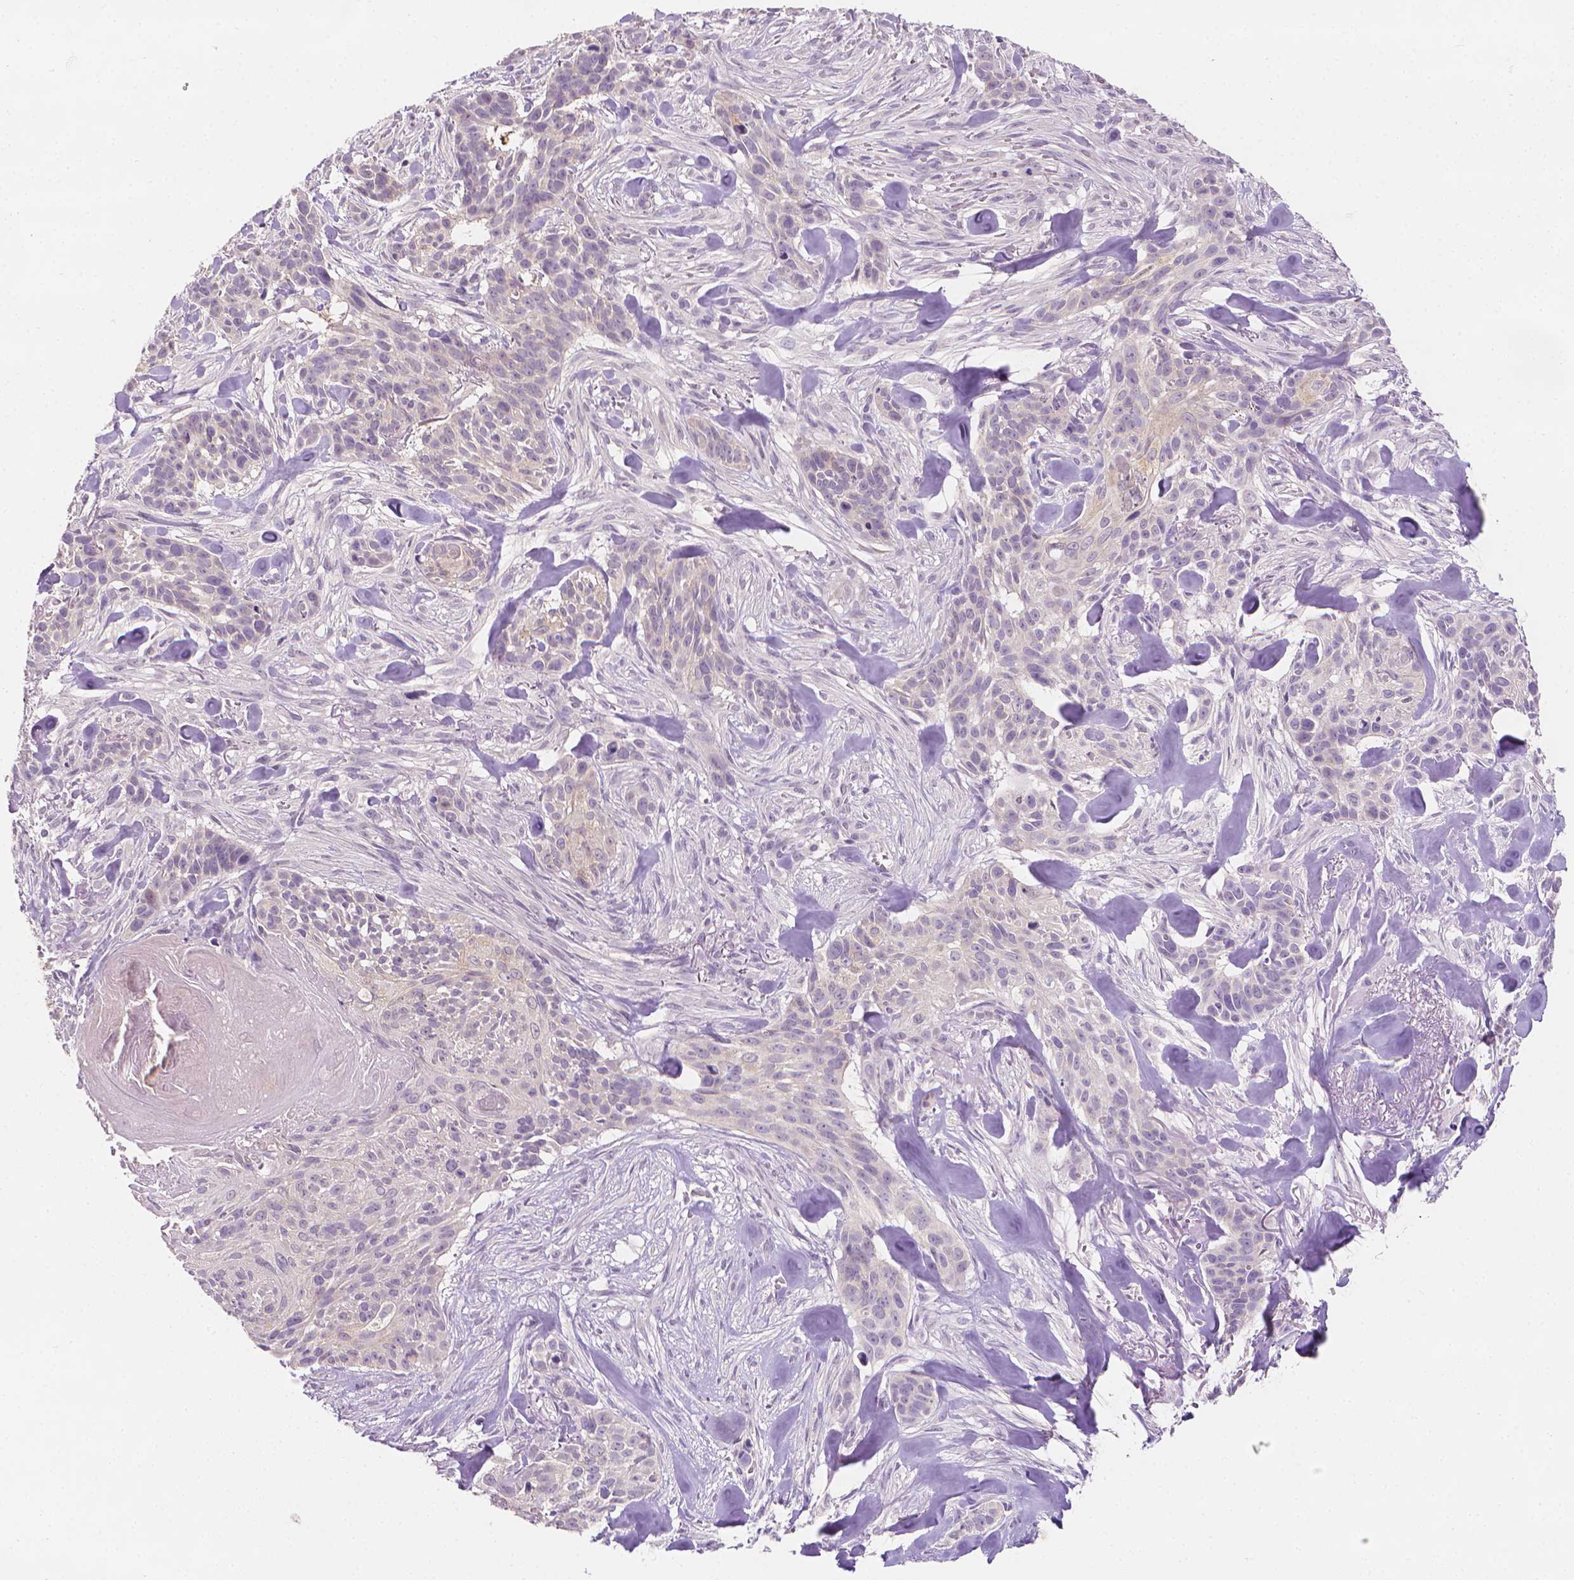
{"staining": {"intensity": "negative", "quantity": "none", "location": "none"}, "tissue": "skin cancer", "cell_type": "Tumor cells", "image_type": "cancer", "snomed": [{"axis": "morphology", "description": "Basal cell carcinoma"}, {"axis": "topography", "description": "Skin"}], "caption": "An IHC micrograph of skin basal cell carcinoma is shown. There is no staining in tumor cells of skin basal cell carcinoma. (DAB (3,3'-diaminobenzidine) immunohistochemistry with hematoxylin counter stain).", "gene": "FASN", "patient": {"sex": "male", "age": 87}}